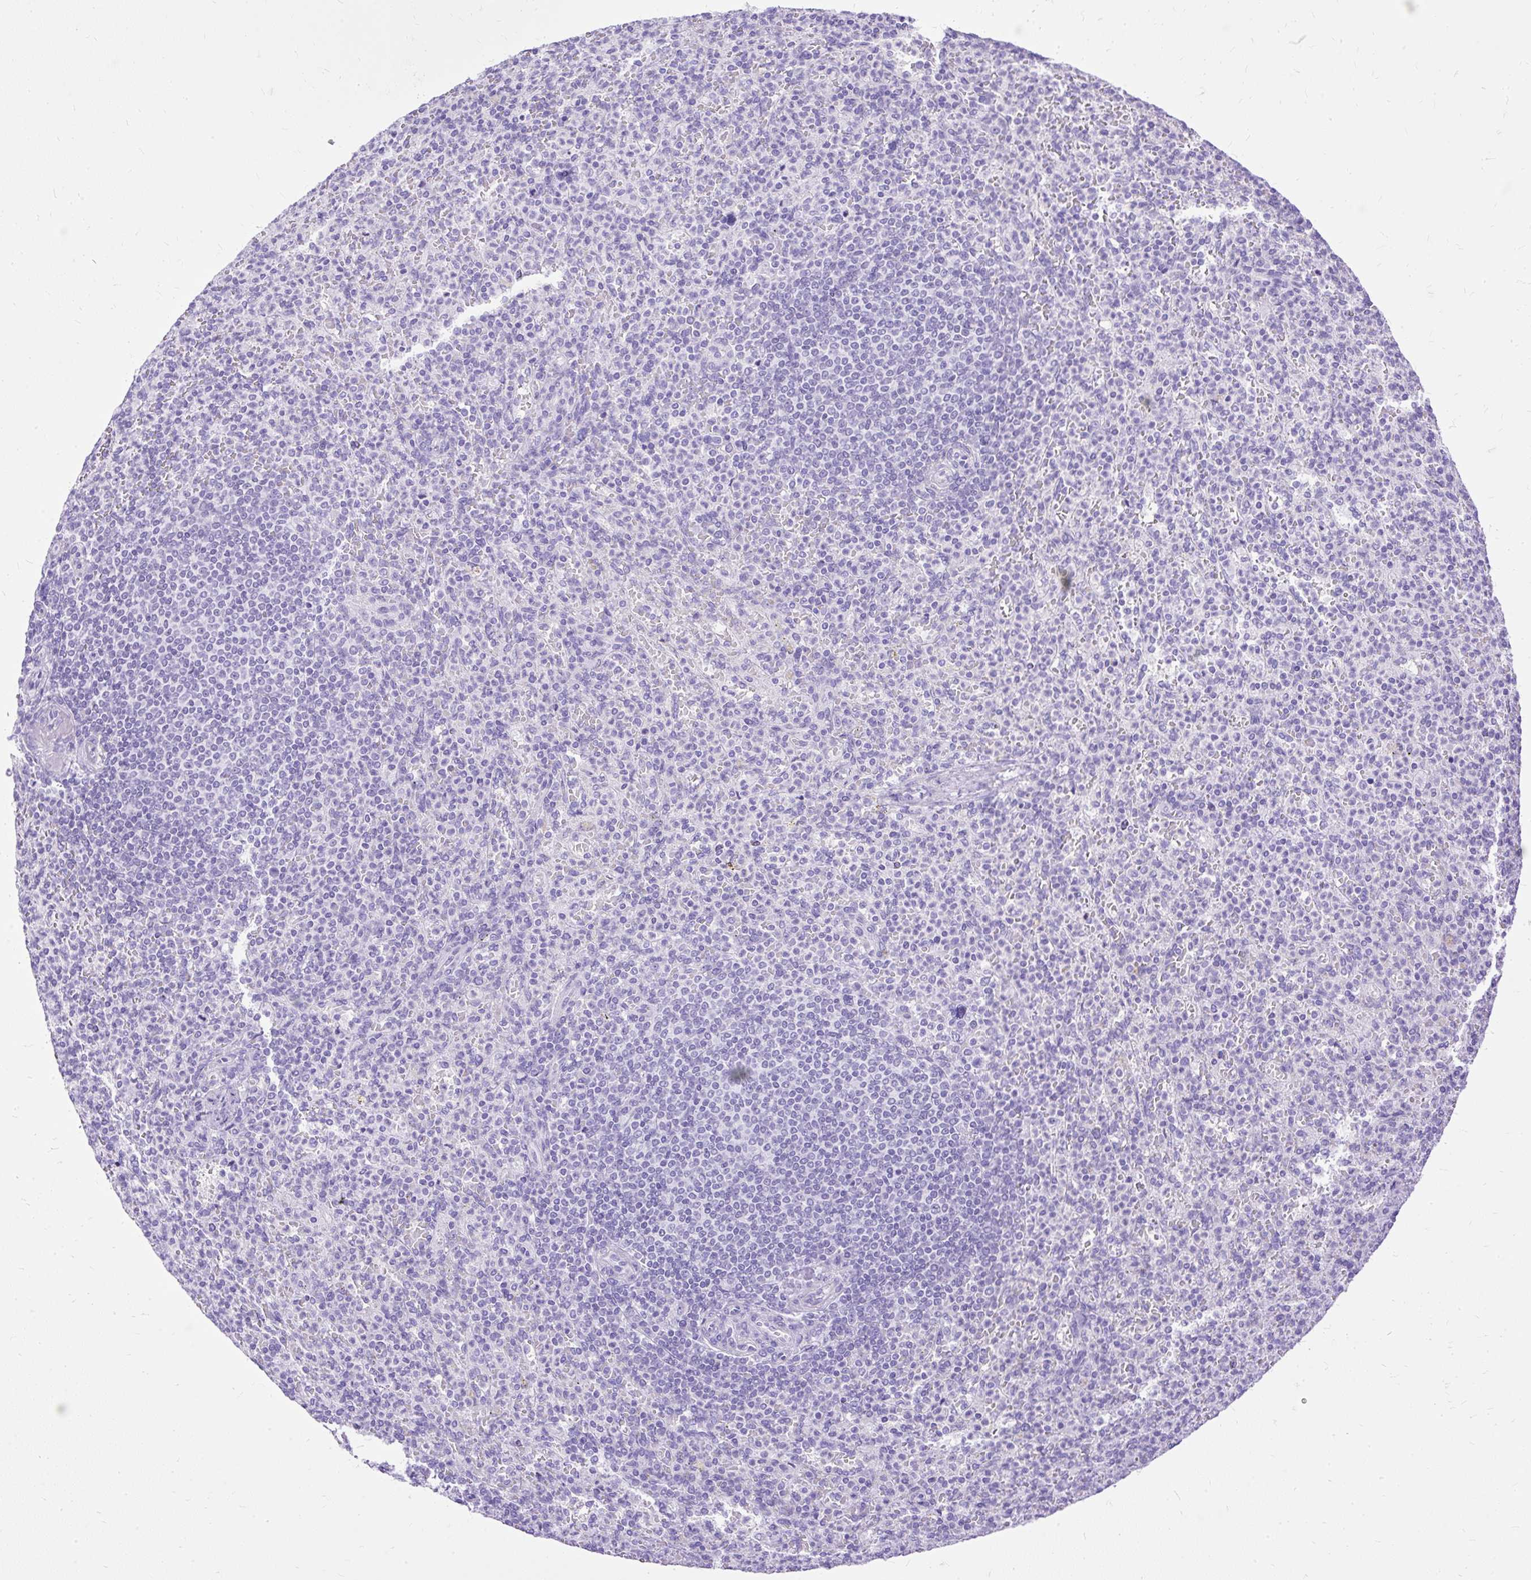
{"staining": {"intensity": "negative", "quantity": "none", "location": "none"}, "tissue": "spleen", "cell_type": "Cells in red pulp", "image_type": "normal", "snomed": [{"axis": "morphology", "description": "Normal tissue, NOS"}, {"axis": "topography", "description": "Spleen"}], "caption": "High power microscopy photomicrograph of an immunohistochemistry (IHC) histopathology image of unremarkable spleen, revealing no significant staining in cells in red pulp. Brightfield microscopy of immunohistochemistry (IHC) stained with DAB (3,3'-diaminobenzidine) (brown) and hematoxylin (blue), captured at high magnification.", "gene": "HEY1", "patient": {"sex": "female", "age": 74}}